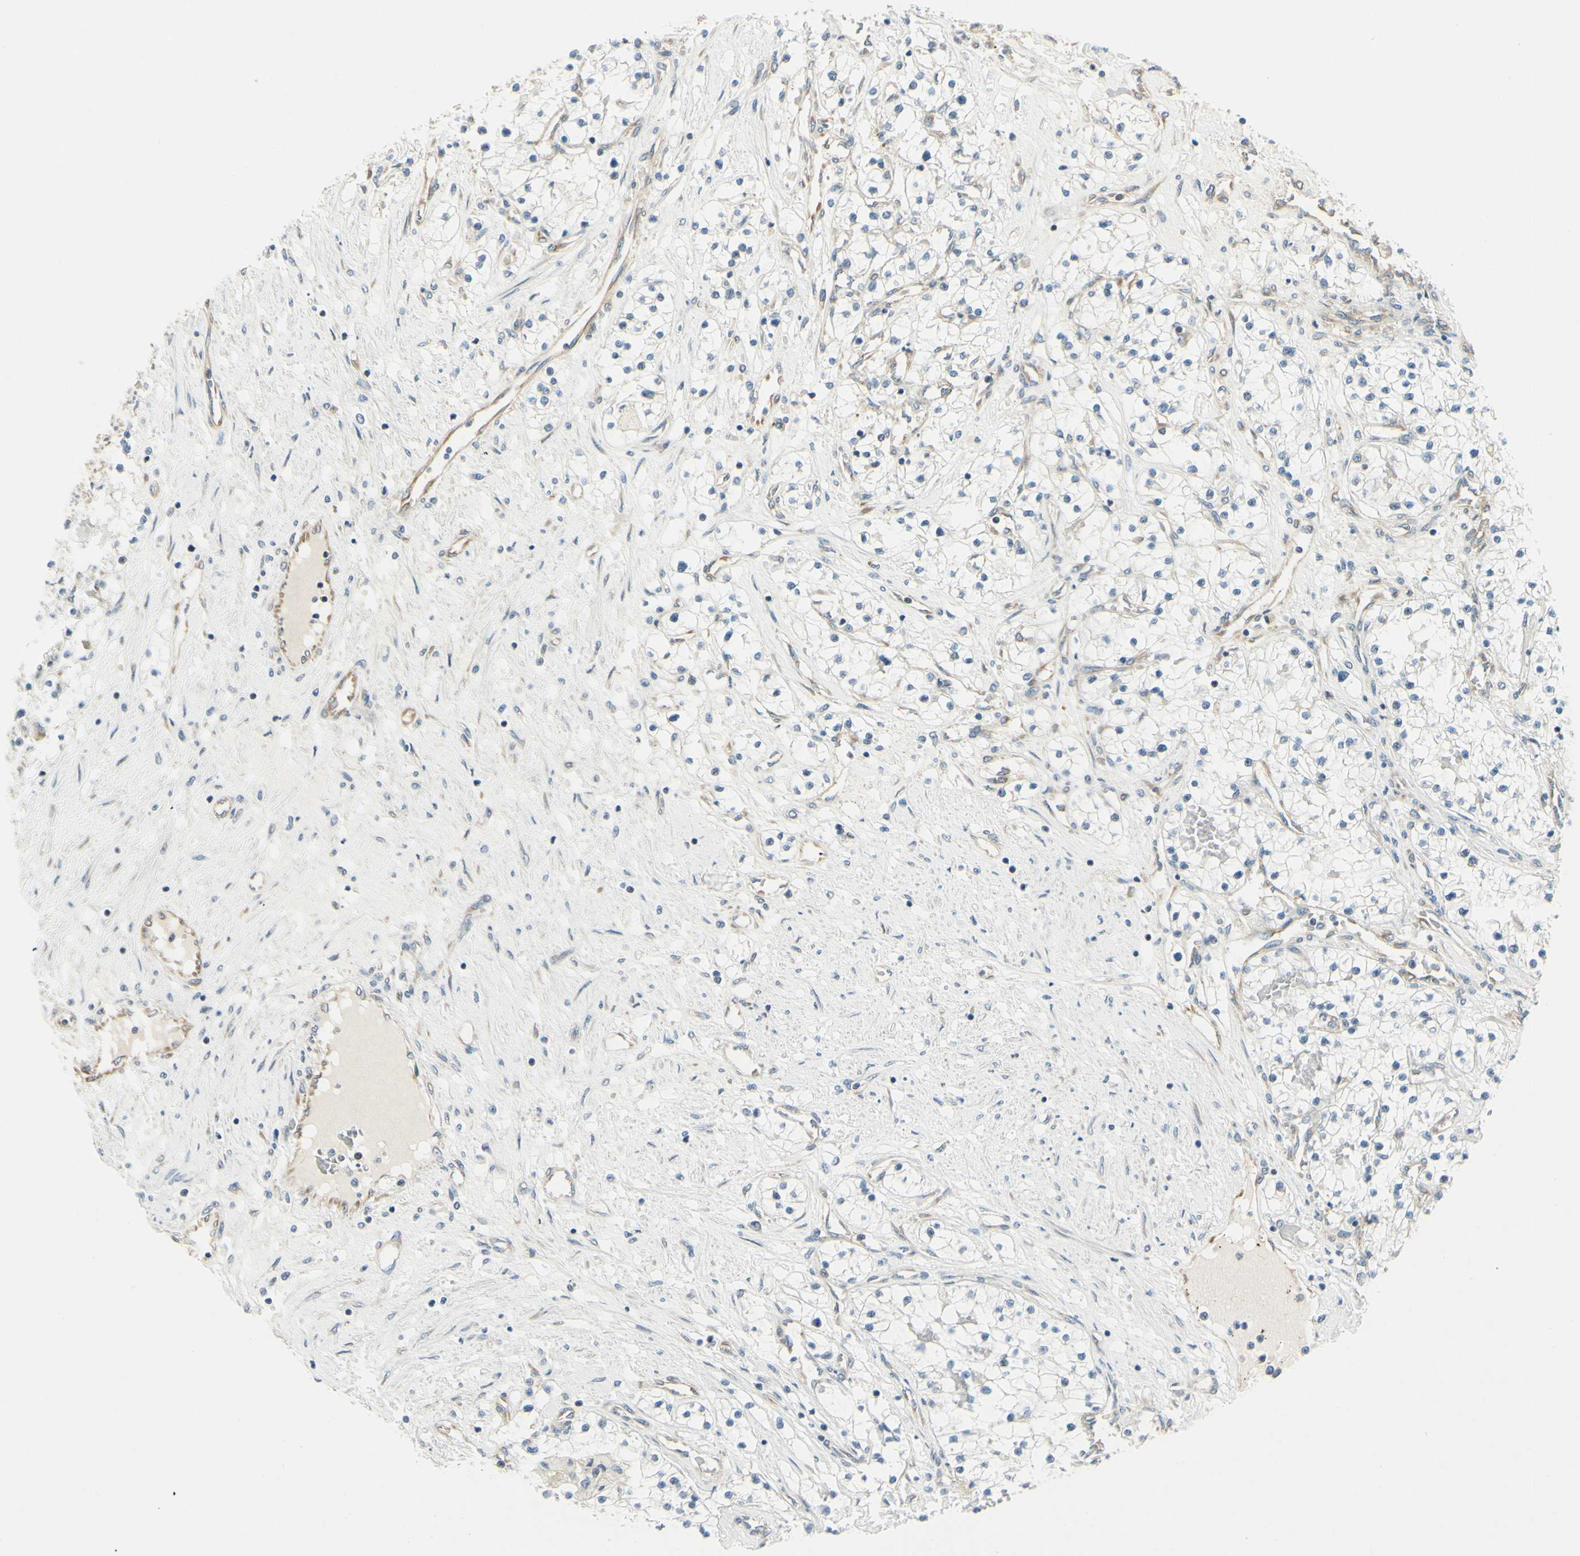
{"staining": {"intensity": "negative", "quantity": "none", "location": "none"}, "tissue": "renal cancer", "cell_type": "Tumor cells", "image_type": "cancer", "snomed": [{"axis": "morphology", "description": "Adenocarcinoma, NOS"}, {"axis": "topography", "description": "Kidney"}], "caption": "IHC of renal adenocarcinoma demonstrates no positivity in tumor cells.", "gene": "IGDCC4", "patient": {"sex": "male", "age": 68}}